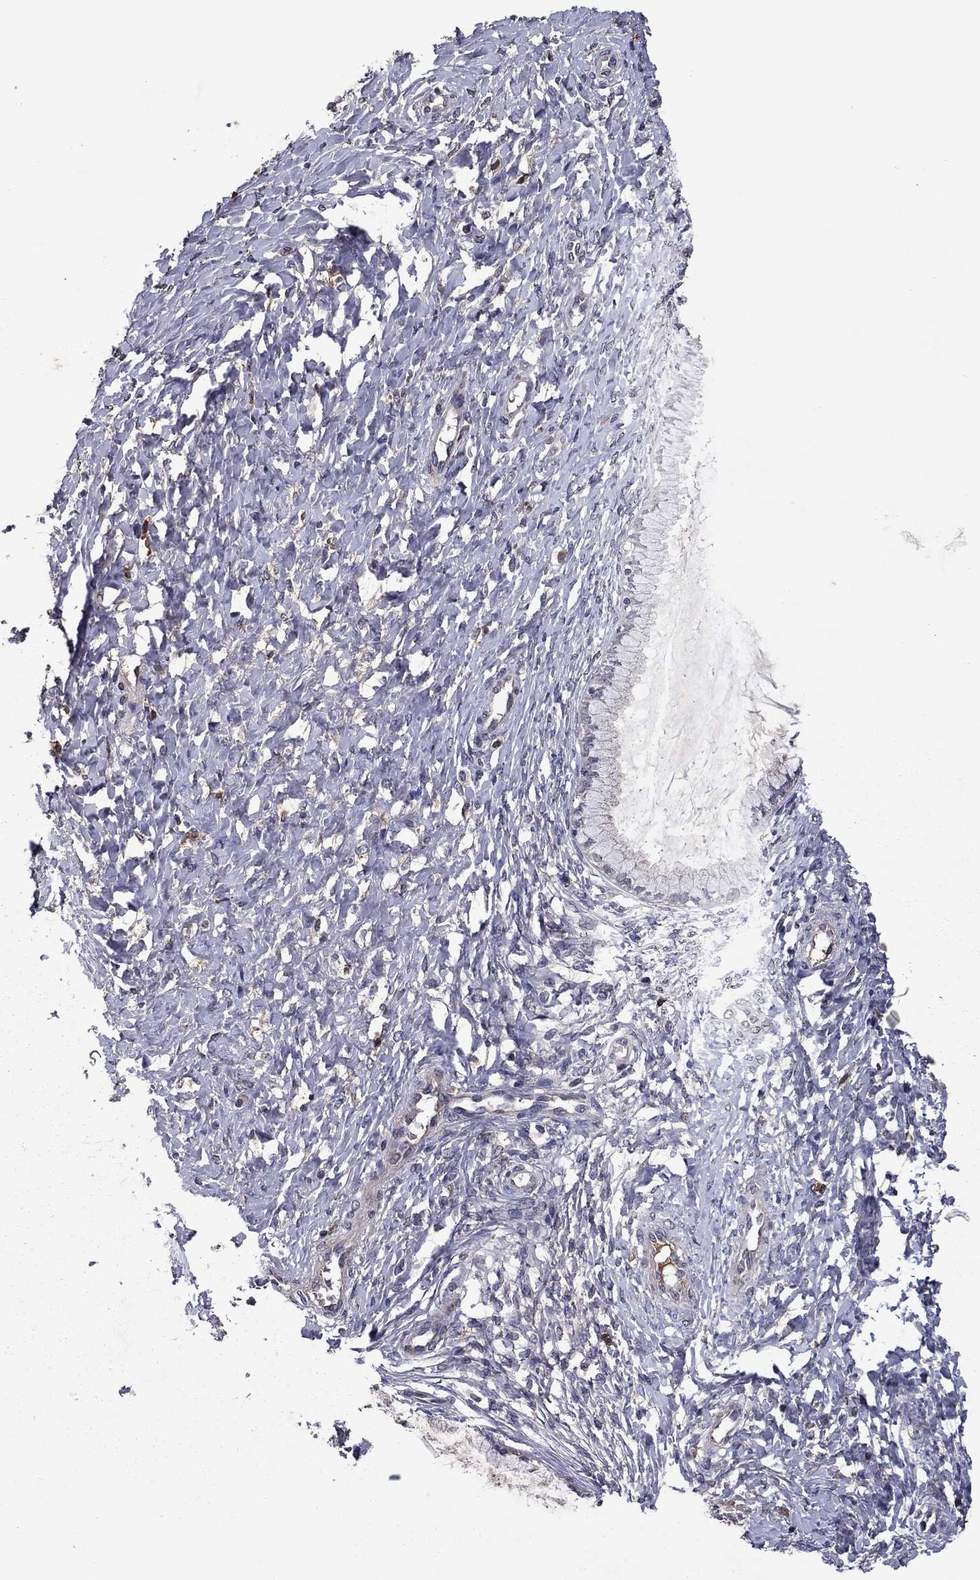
{"staining": {"intensity": "negative", "quantity": "none", "location": "none"}, "tissue": "cervix", "cell_type": "Glandular cells", "image_type": "normal", "snomed": [{"axis": "morphology", "description": "Normal tissue, NOS"}, {"axis": "topography", "description": "Cervix"}], "caption": "Immunohistochemical staining of unremarkable cervix reveals no significant expression in glandular cells.", "gene": "PROS1", "patient": {"sex": "female", "age": 37}}